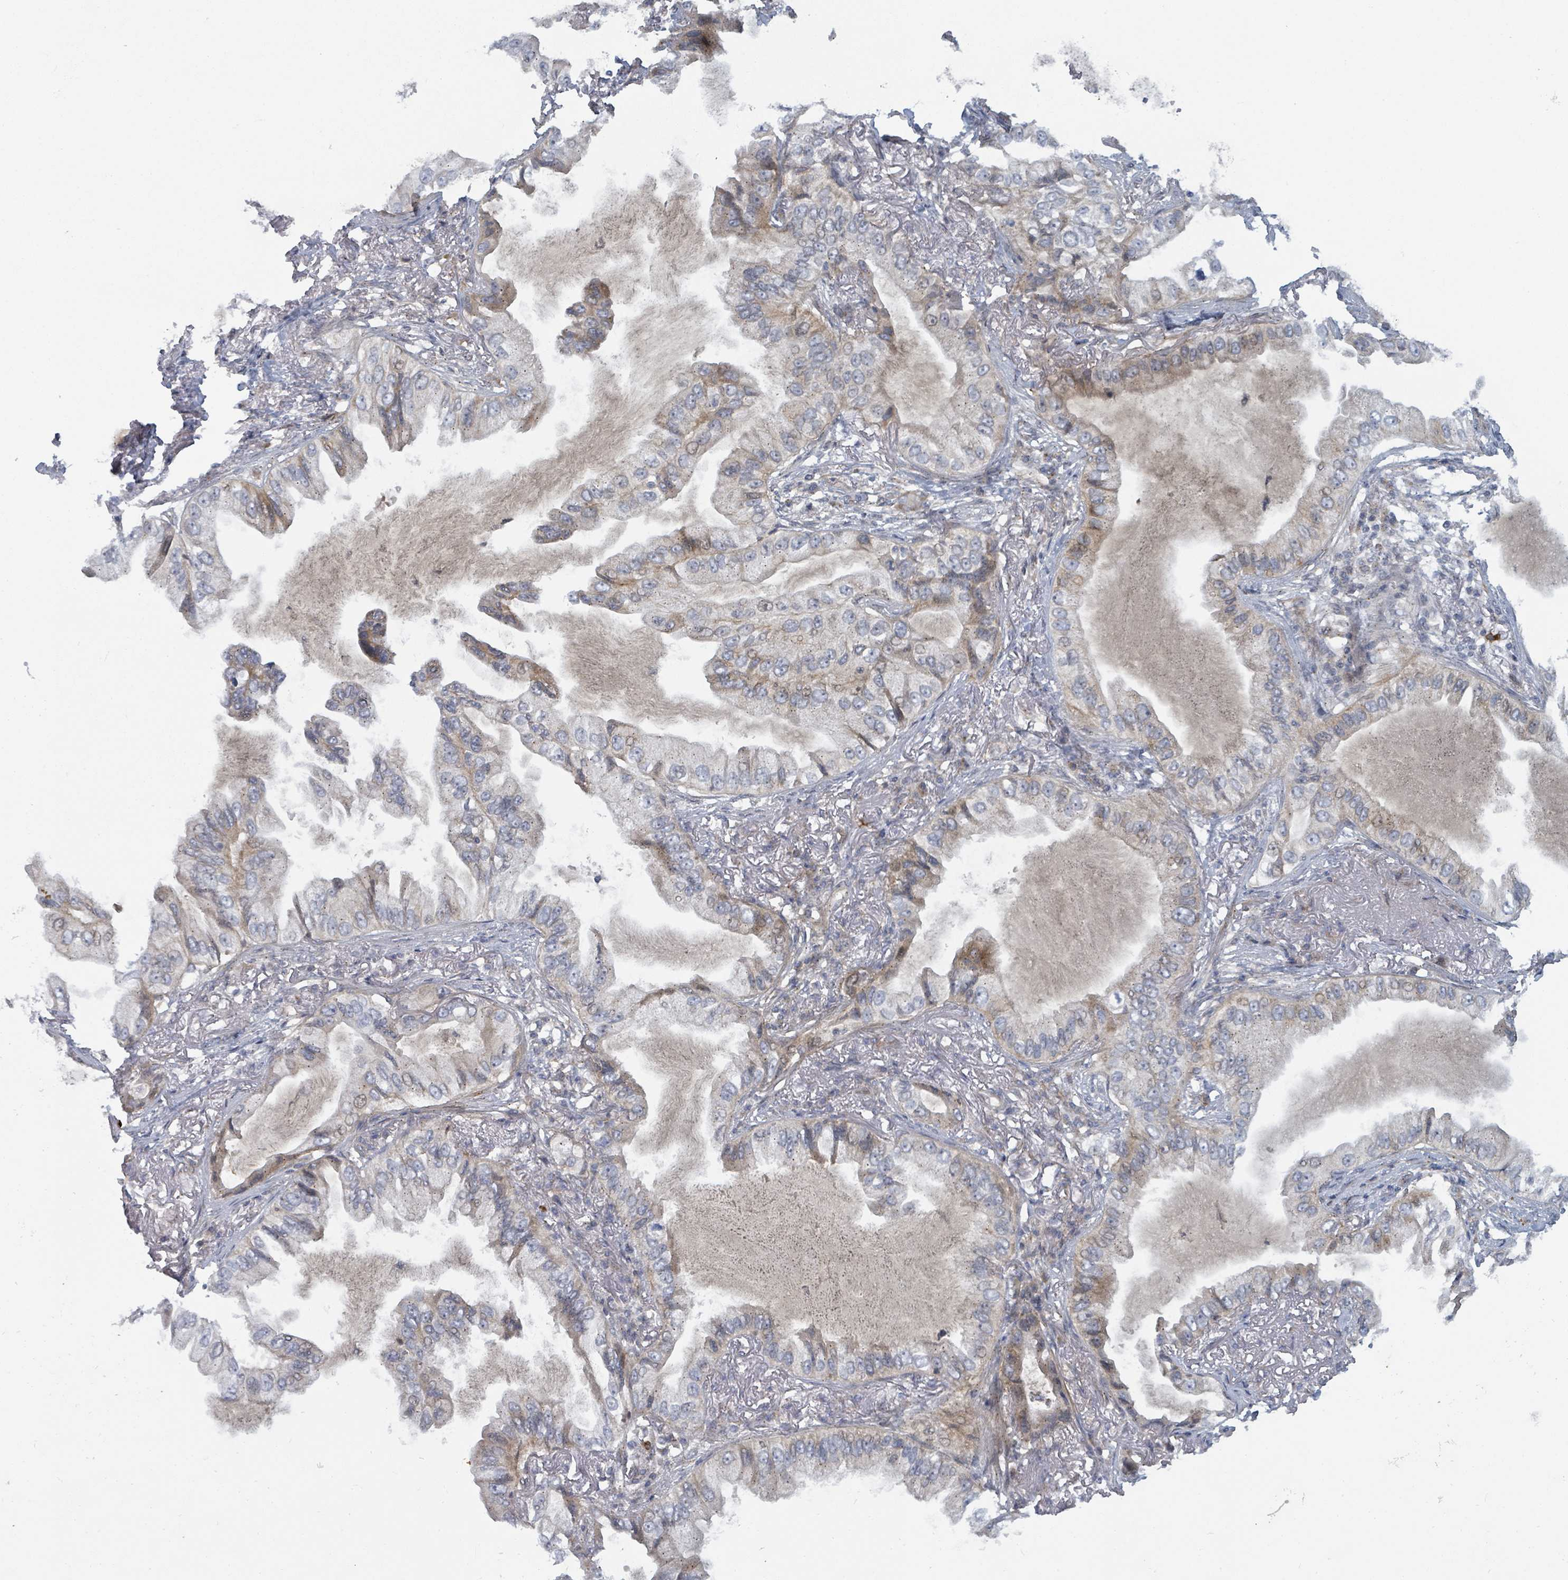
{"staining": {"intensity": "weak", "quantity": "<25%", "location": "cytoplasmic/membranous"}, "tissue": "lung cancer", "cell_type": "Tumor cells", "image_type": "cancer", "snomed": [{"axis": "morphology", "description": "Adenocarcinoma, NOS"}, {"axis": "topography", "description": "Lung"}], "caption": "IHC histopathology image of neoplastic tissue: adenocarcinoma (lung) stained with DAB (3,3'-diaminobenzidine) demonstrates no significant protein positivity in tumor cells.", "gene": "COL5A3", "patient": {"sex": "female", "age": 69}}